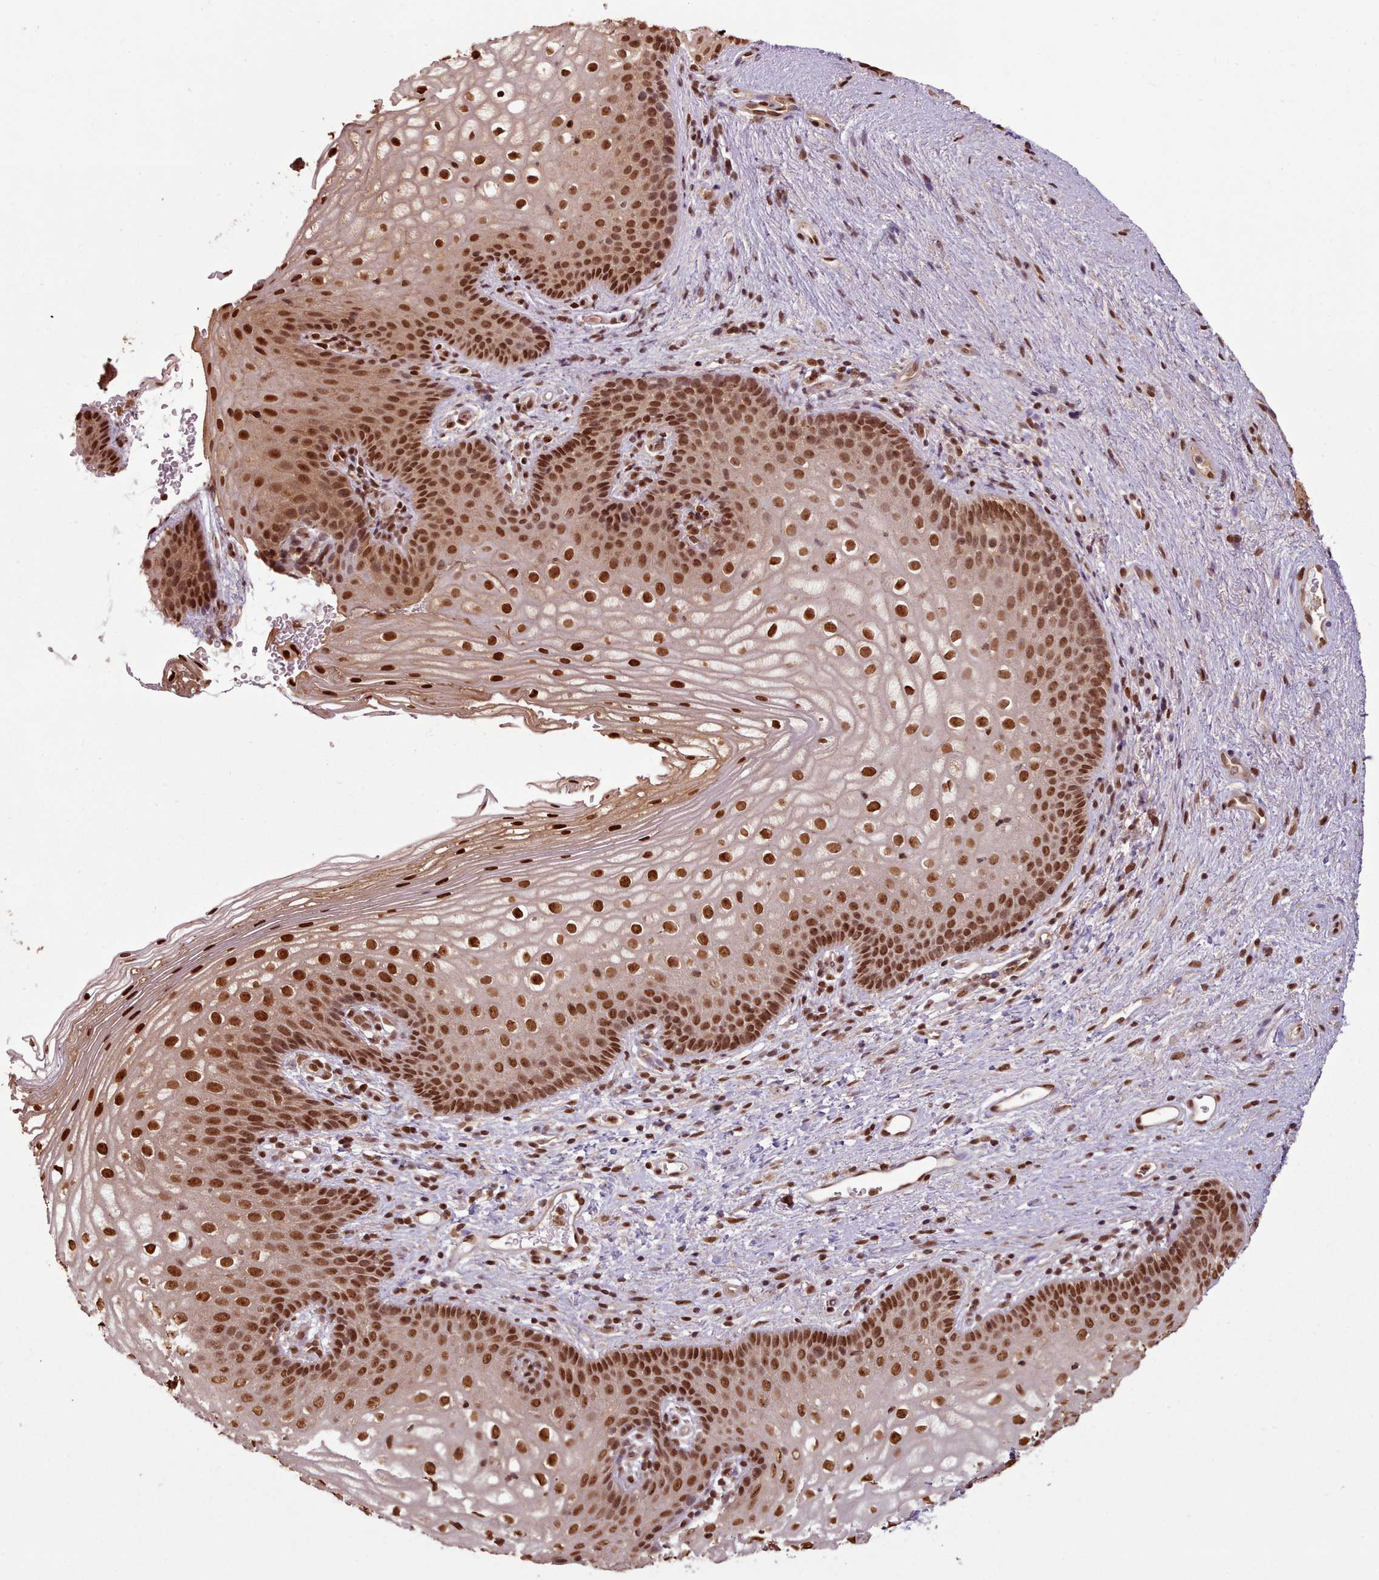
{"staining": {"intensity": "strong", "quantity": ">75%", "location": "nuclear"}, "tissue": "vagina", "cell_type": "Squamous epithelial cells", "image_type": "normal", "snomed": [{"axis": "morphology", "description": "Normal tissue, NOS"}, {"axis": "topography", "description": "Vagina"}], "caption": "The image reveals a brown stain indicating the presence of a protein in the nuclear of squamous epithelial cells in vagina.", "gene": "RPS27A", "patient": {"sex": "female", "age": 47}}